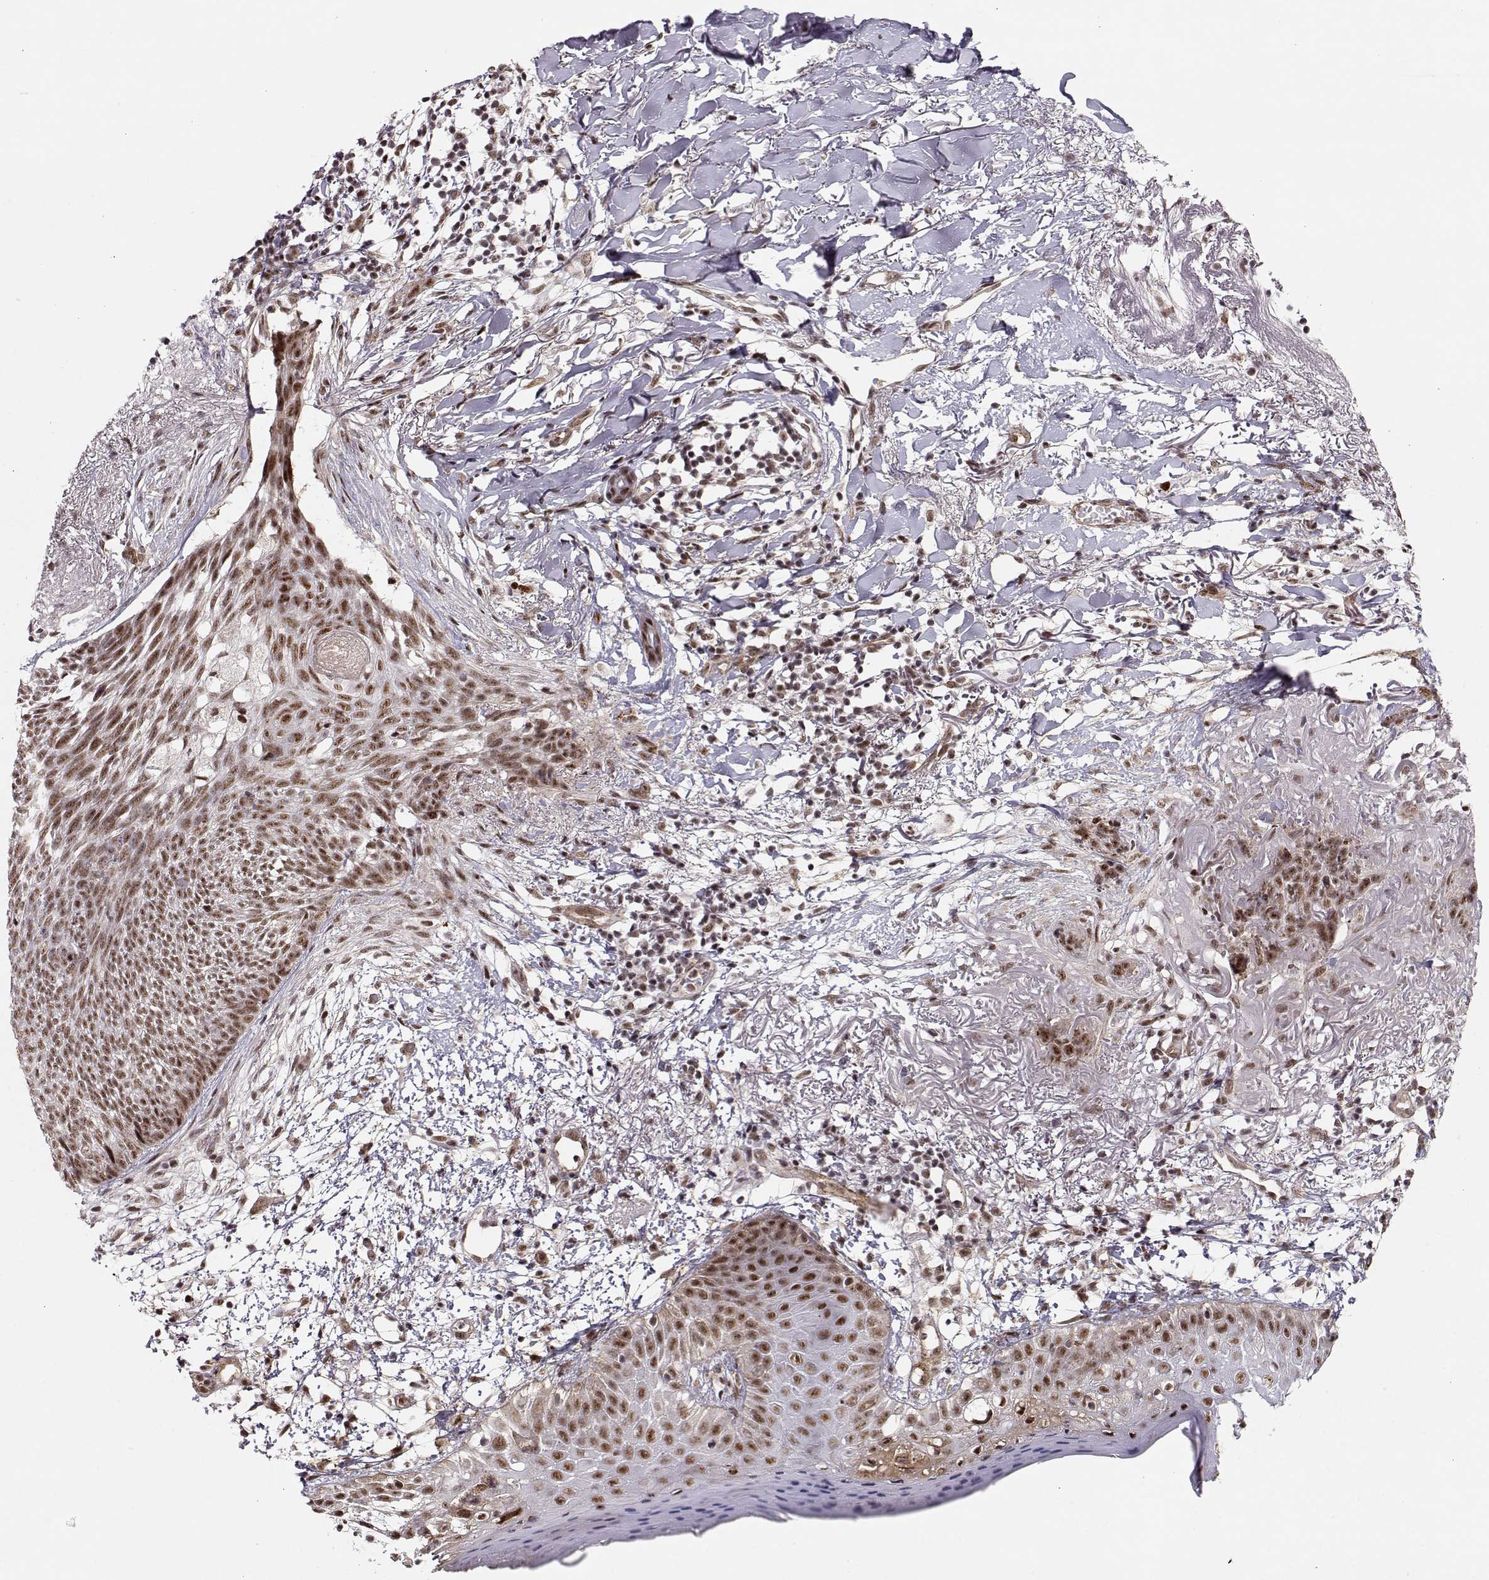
{"staining": {"intensity": "moderate", "quantity": ">75%", "location": "nuclear"}, "tissue": "skin cancer", "cell_type": "Tumor cells", "image_type": "cancer", "snomed": [{"axis": "morphology", "description": "Normal tissue, NOS"}, {"axis": "morphology", "description": "Basal cell carcinoma"}, {"axis": "topography", "description": "Skin"}], "caption": "Approximately >75% of tumor cells in human skin basal cell carcinoma reveal moderate nuclear protein expression as visualized by brown immunohistochemical staining.", "gene": "CIR1", "patient": {"sex": "male", "age": 84}}